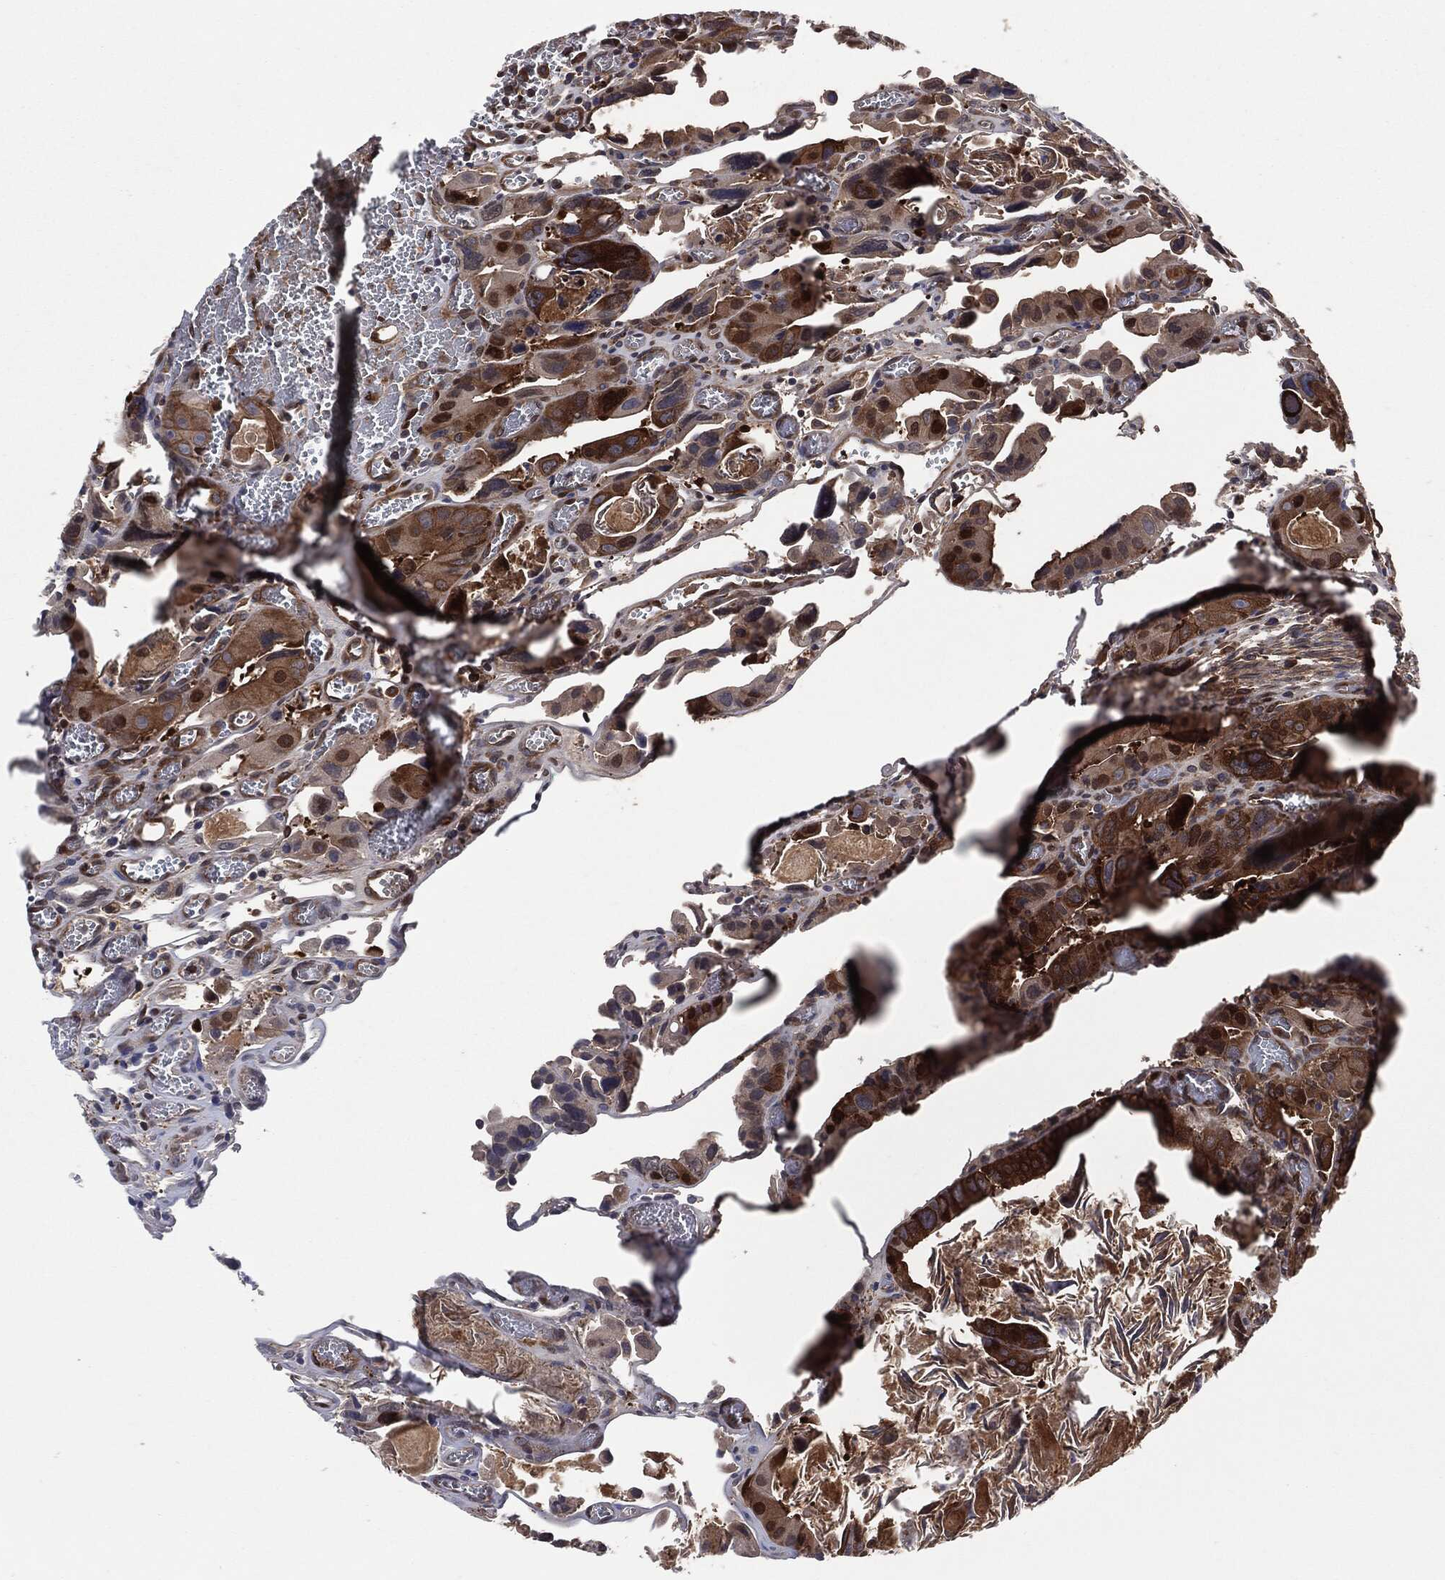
{"staining": {"intensity": "strong", "quantity": "25%-75%", "location": "cytoplasmic/membranous"}, "tissue": "colorectal cancer", "cell_type": "Tumor cells", "image_type": "cancer", "snomed": [{"axis": "morphology", "description": "Adenocarcinoma, NOS"}, {"axis": "topography", "description": "Rectum"}], "caption": "Adenocarcinoma (colorectal) stained with a brown dye displays strong cytoplasmic/membranous positive positivity in approximately 25%-75% of tumor cells.", "gene": "XPNPEP1", "patient": {"sex": "male", "age": 64}}